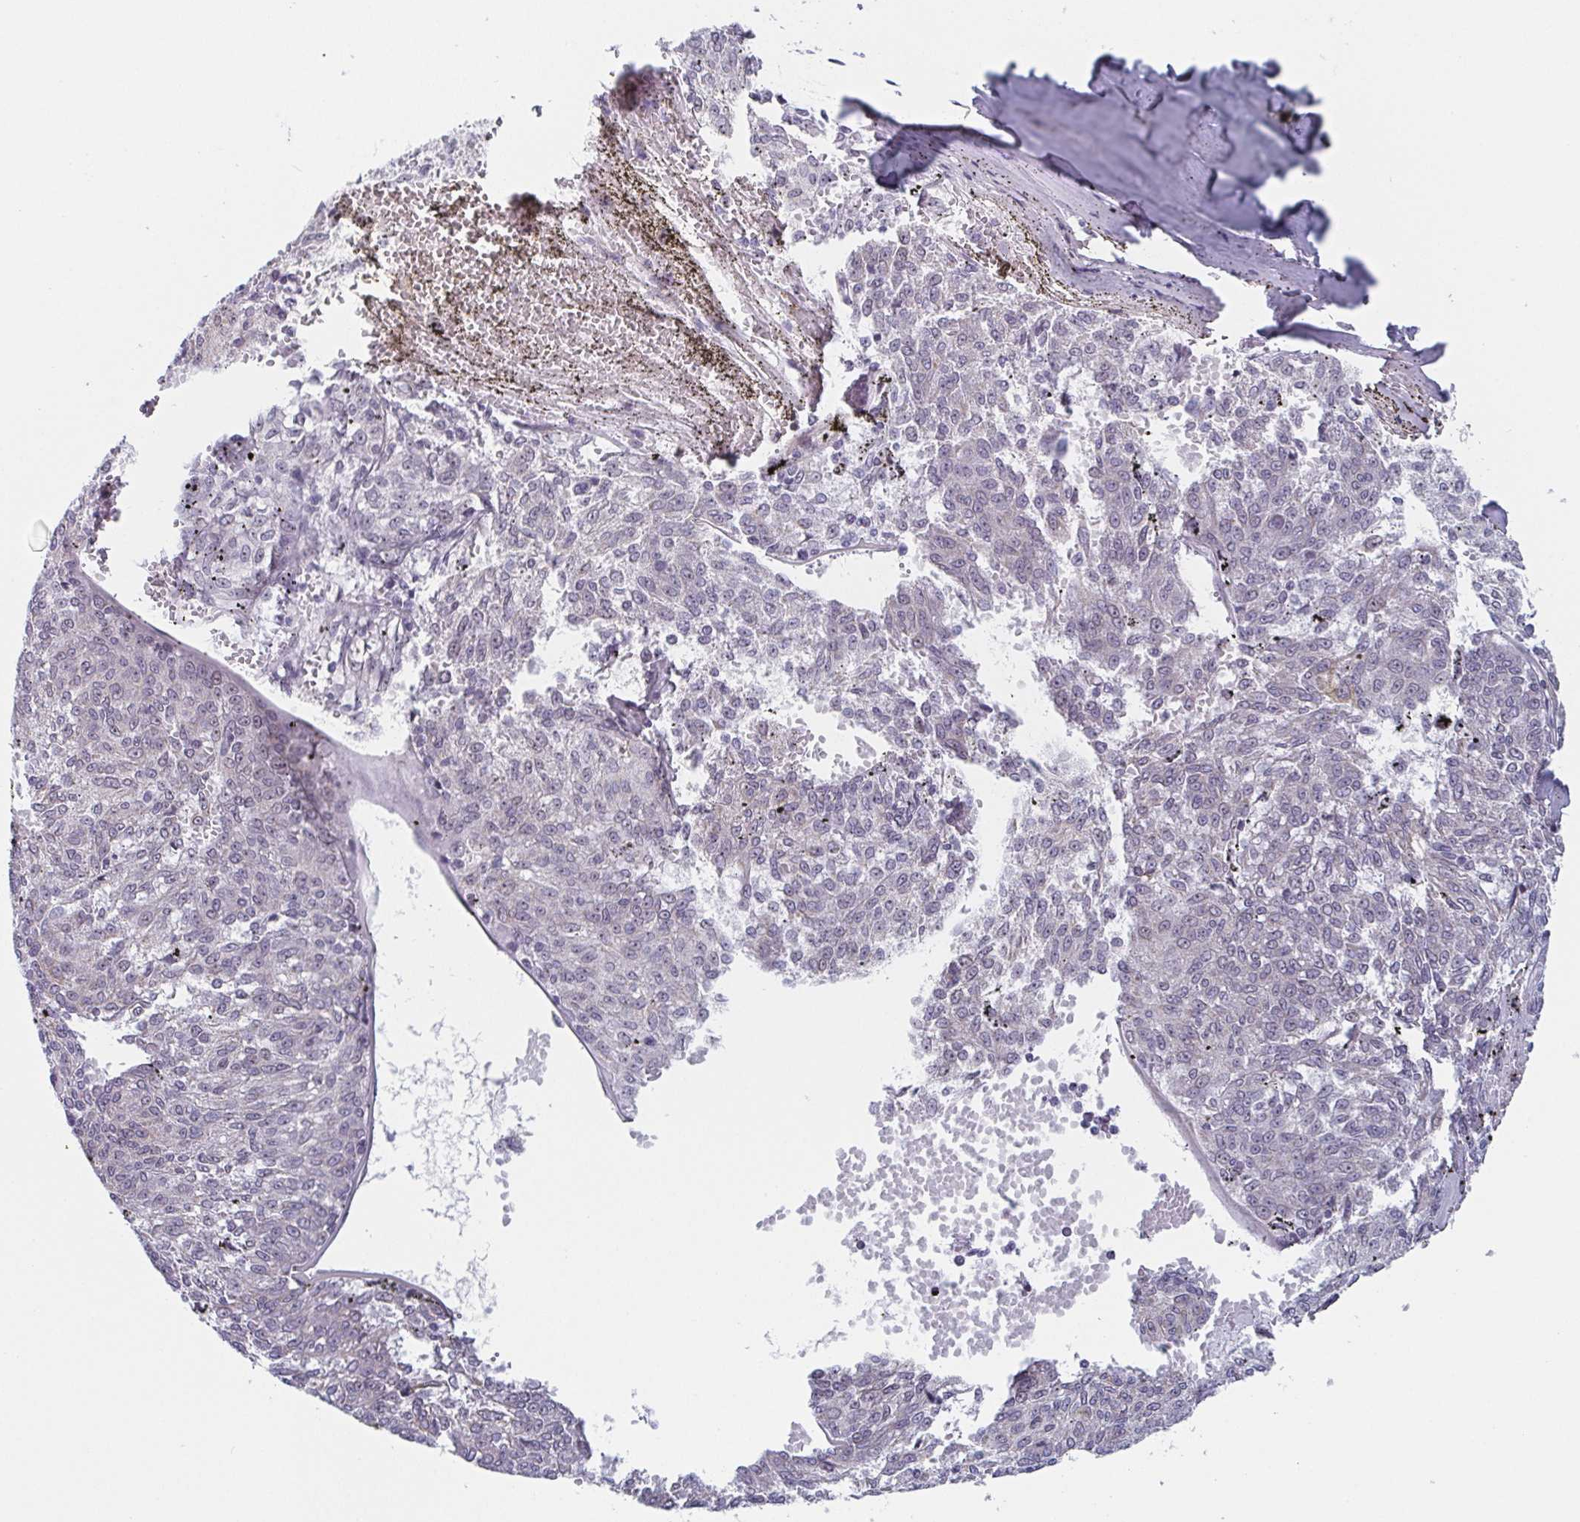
{"staining": {"intensity": "negative", "quantity": "none", "location": "none"}, "tissue": "melanoma", "cell_type": "Tumor cells", "image_type": "cancer", "snomed": [{"axis": "morphology", "description": "Malignant melanoma, NOS"}, {"axis": "topography", "description": "Skin"}], "caption": "DAB (3,3'-diaminobenzidine) immunohistochemical staining of human melanoma displays no significant positivity in tumor cells.", "gene": "EXOSC7", "patient": {"sex": "female", "age": 72}}